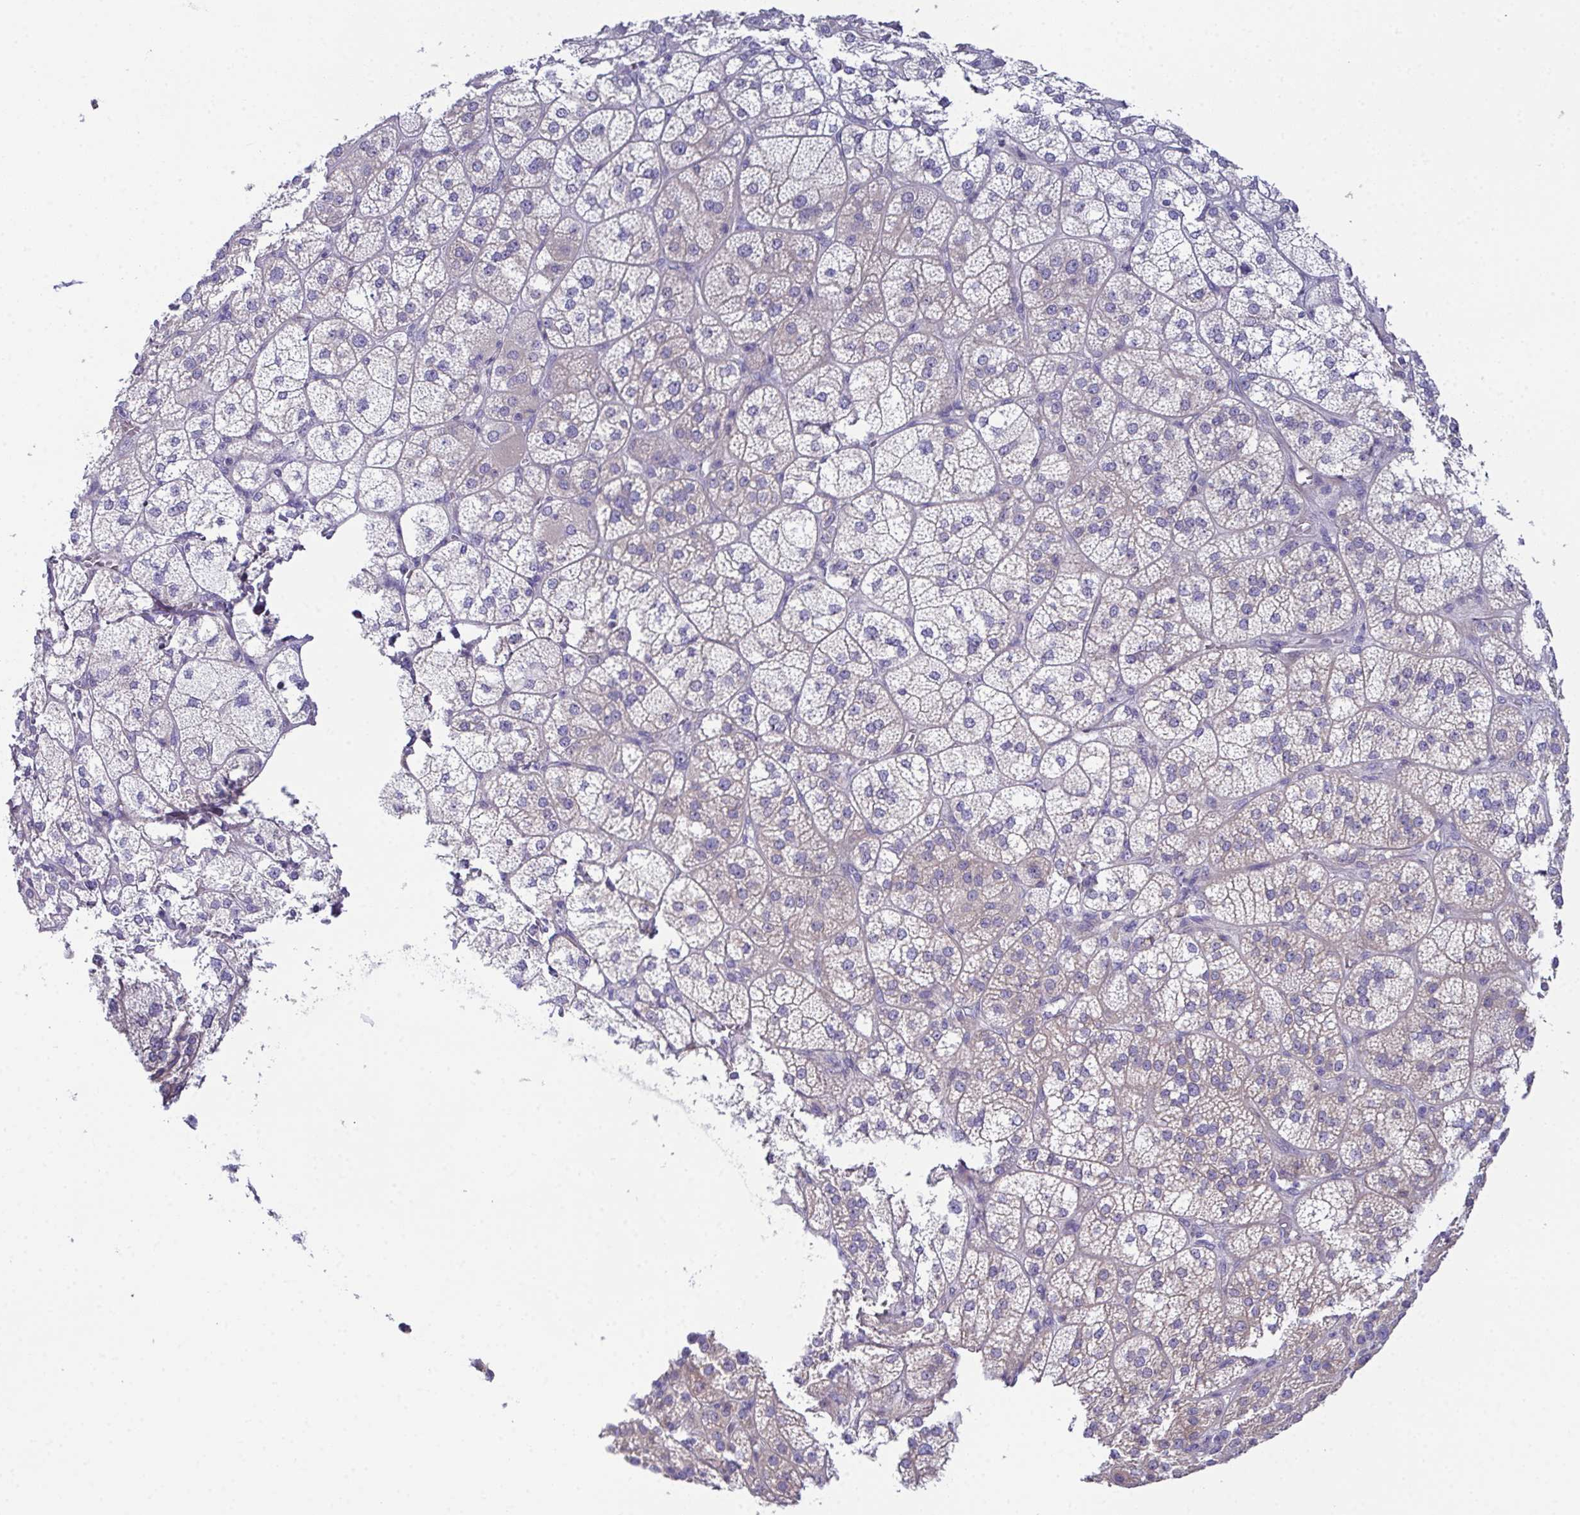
{"staining": {"intensity": "weak", "quantity": "<25%", "location": "cytoplasmic/membranous"}, "tissue": "adrenal gland", "cell_type": "Glandular cells", "image_type": "normal", "snomed": [{"axis": "morphology", "description": "Normal tissue, NOS"}, {"axis": "topography", "description": "Adrenal gland"}], "caption": "IHC of normal human adrenal gland demonstrates no staining in glandular cells. Nuclei are stained in blue.", "gene": "CFAP97D1", "patient": {"sex": "female", "age": 60}}